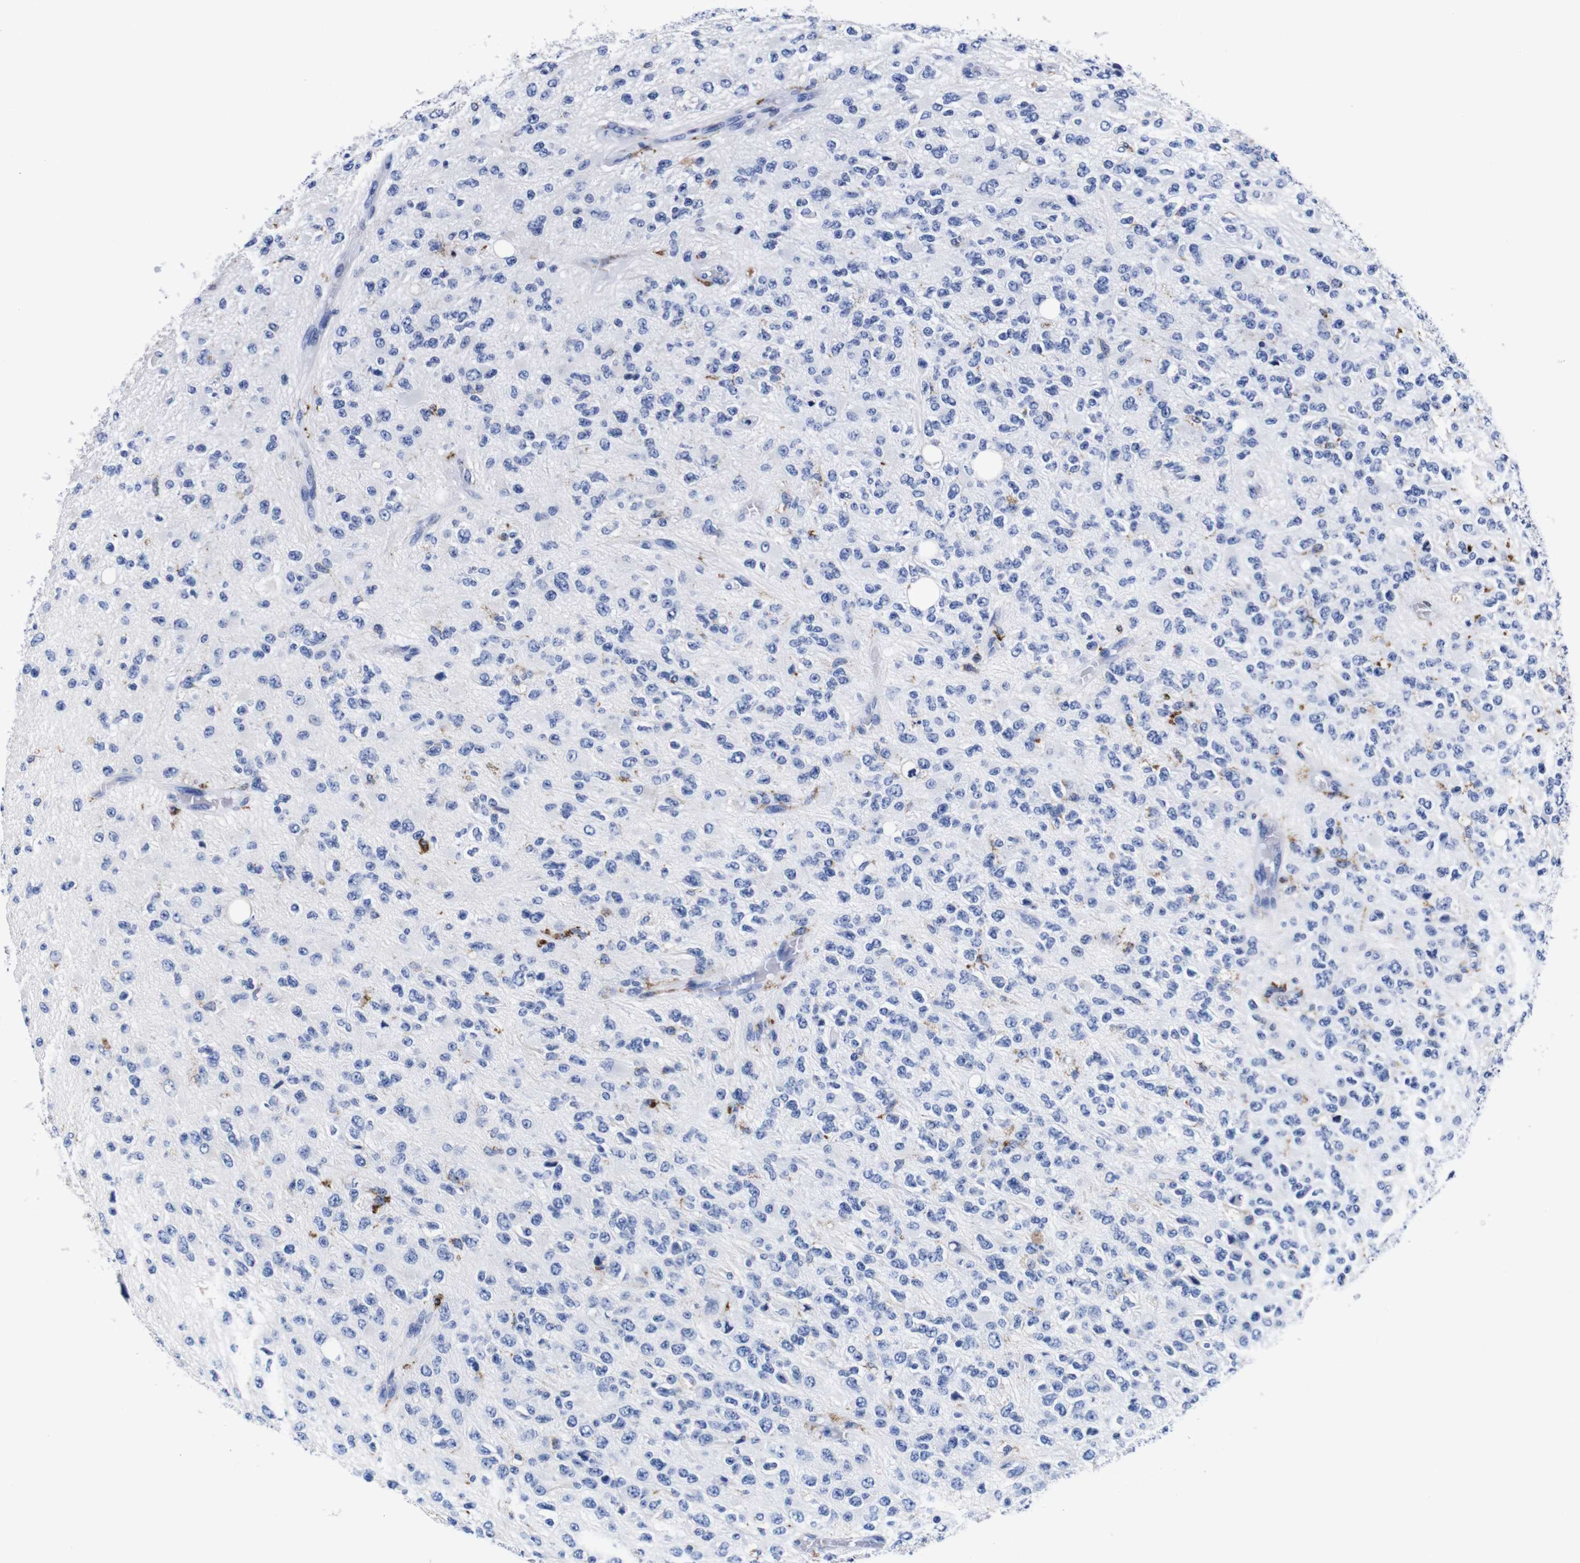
{"staining": {"intensity": "negative", "quantity": "none", "location": "none"}, "tissue": "glioma", "cell_type": "Tumor cells", "image_type": "cancer", "snomed": [{"axis": "morphology", "description": "Glioma, malignant, High grade"}, {"axis": "topography", "description": "pancreas cauda"}], "caption": "Tumor cells are negative for brown protein staining in glioma.", "gene": "HLA-DMB", "patient": {"sex": "male", "age": 60}}